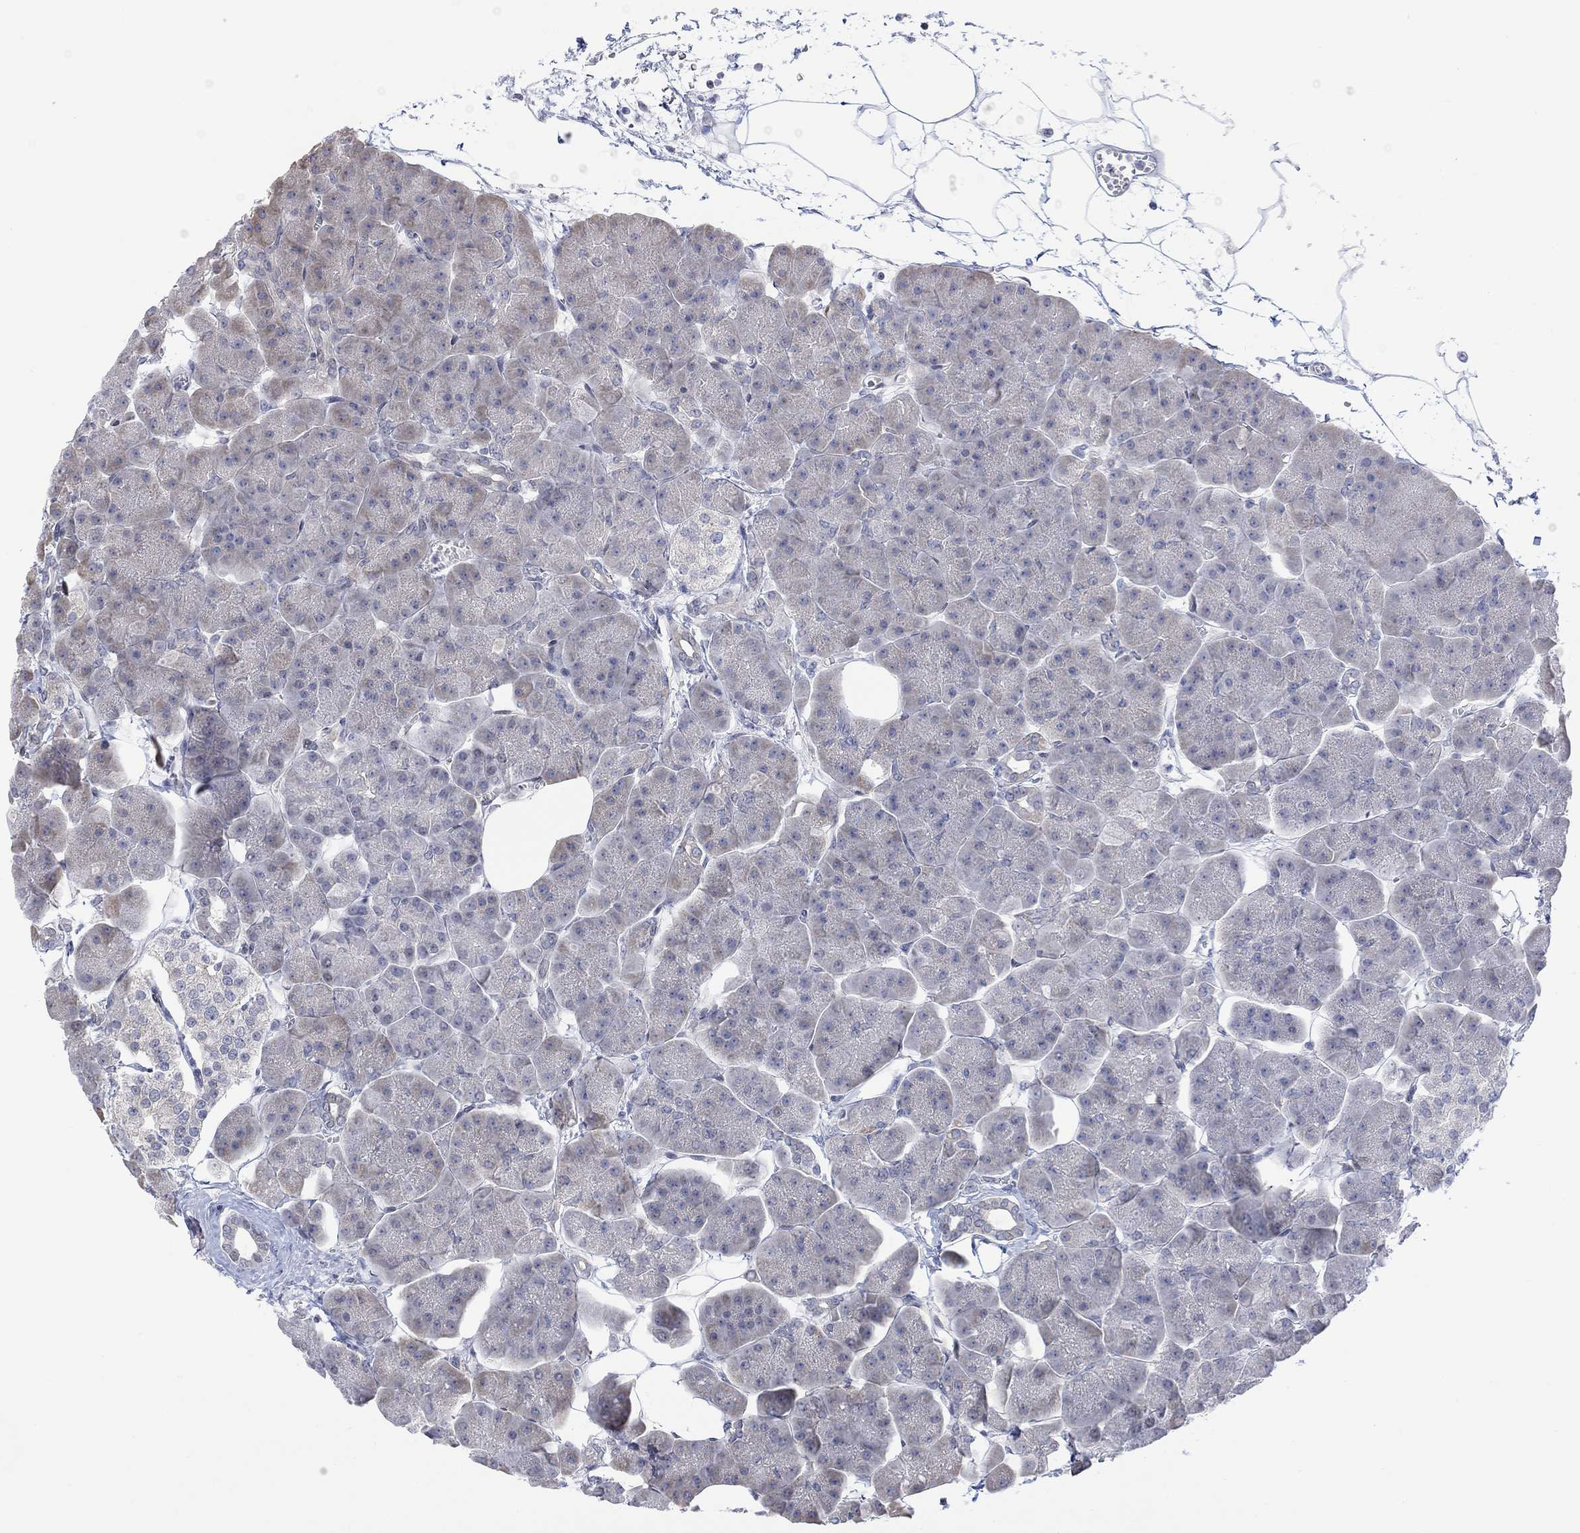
{"staining": {"intensity": "negative", "quantity": "none", "location": "none"}, "tissue": "pancreas", "cell_type": "Exocrine glandular cells", "image_type": "normal", "snomed": [{"axis": "morphology", "description": "Normal tissue, NOS"}, {"axis": "topography", "description": "Adipose tissue"}, {"axis": "topography", "description": "Pancreas"}, {"axis": "topography", "description": "Peripheral nerve tissue"}], "caption": "The image exhibits no significant staining in exocrine glandular cells of pancreas.", "gene": "DCX", "patient": {"sex": "female", "age": 58}}